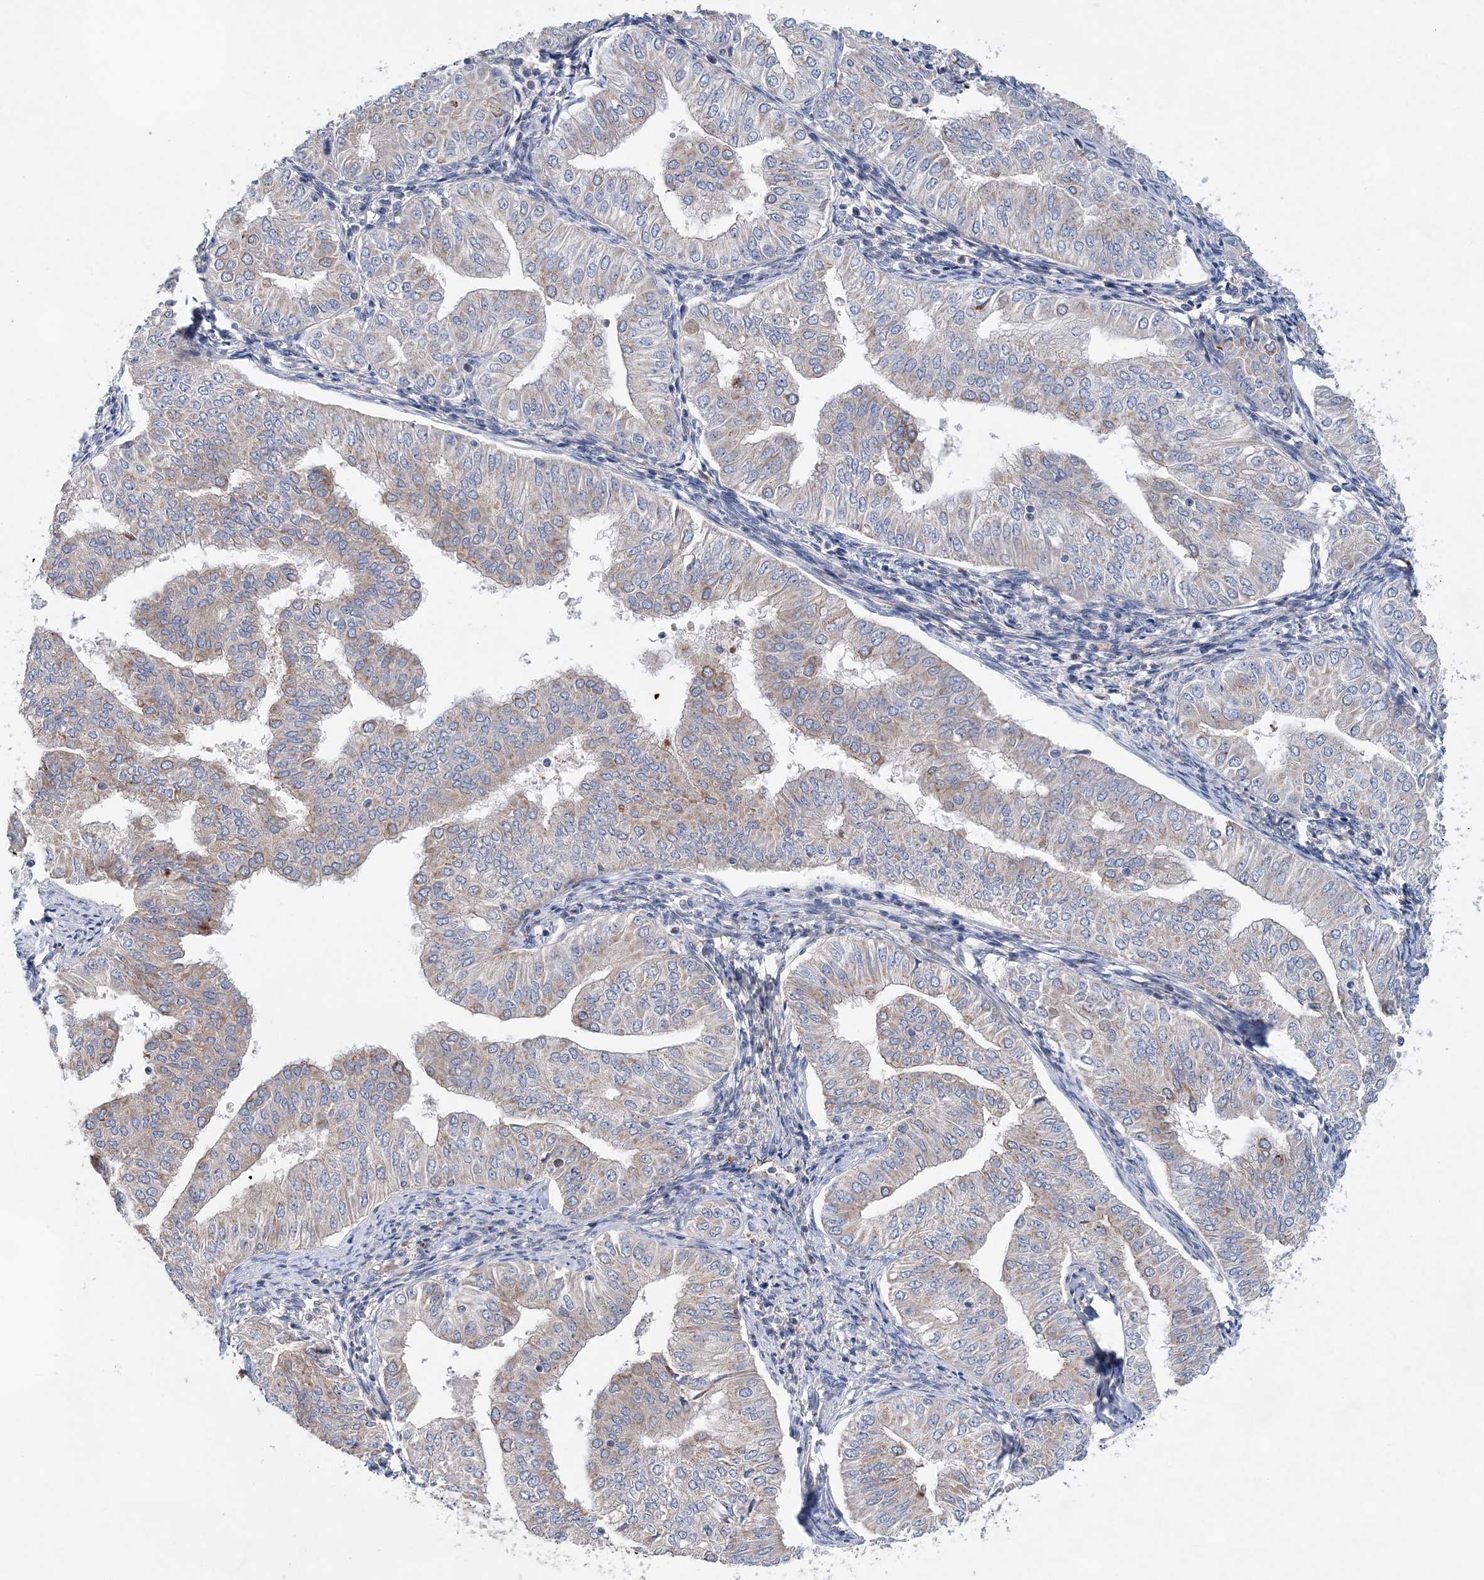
{"staining": {"intensity": "weak", "quantity": "<25%", "location": "cytoplasmic/membranous"}, "tissue": "endometrial cancer", "cell_type": "Tumor cells", "image_type": "cancer", "snomed": [{"axis": "morphology", "description": "Normal tissue, NOS"}, {"axis": "morphology", "description": "Adenocarcinoma, NOS"}, {"axis": "topography", "description": "Endometrium"}], "caption": "Immunohistochemical staining of human endometrial cancer (adenocarcinoma) shows no significant positivity in tumor cells. The staining was performed using DAB (3,3'-diaminobenzidine) to visualize the protein expression in brown, while the nuclei were stained in blue with hematoxylin (Magnification: 20x).", "gene": "TRAPPC13", "patient": {"sex": "female", "age": 53}}